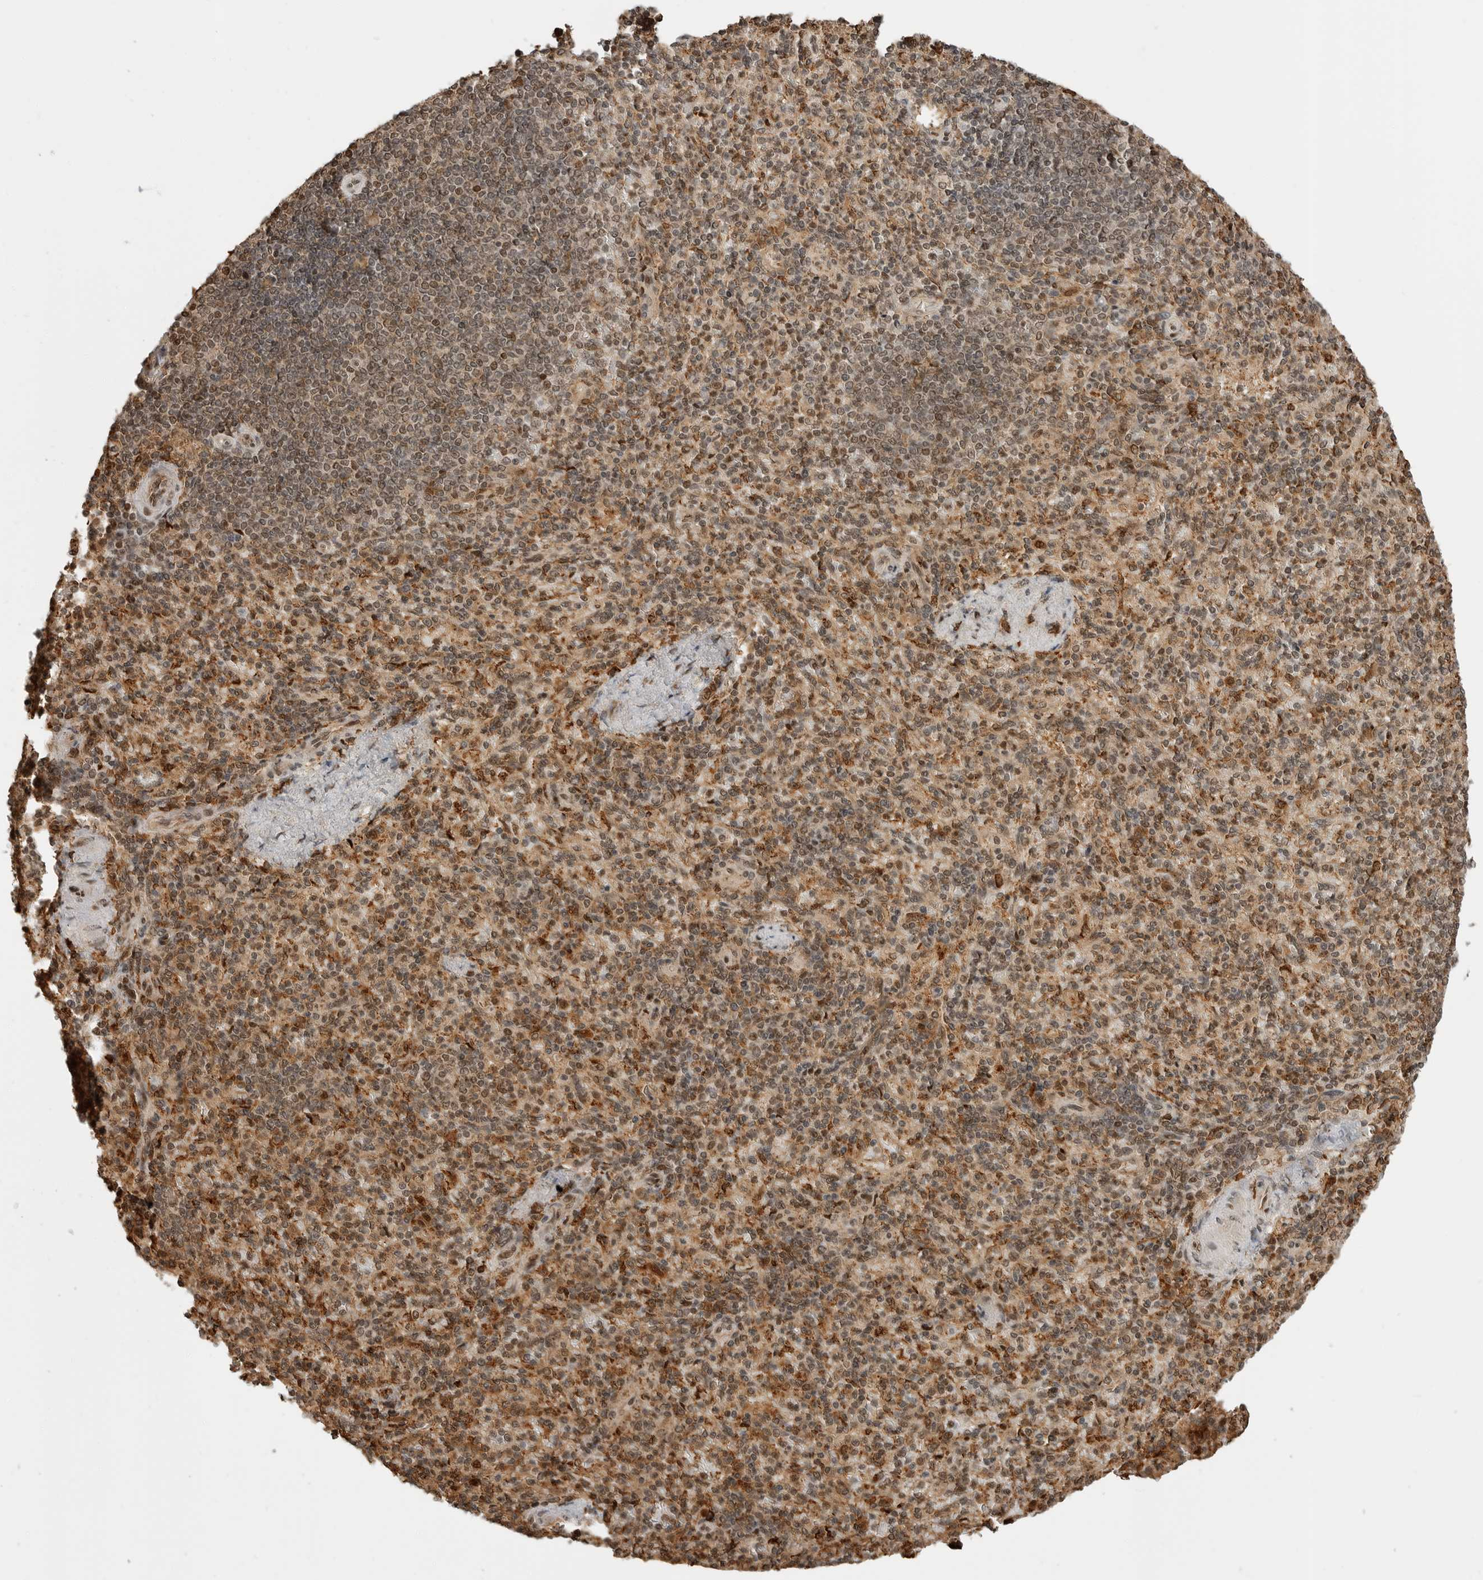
{"staining": {"intensity": "strong", "quantity": "25%-75%", "location": "cytoplasmic/membranous,nuclear"}, "tissue": "spleen", "cell_type": "Cells in red pulp", "image_type": "normal", "snomed": [{"axis": "morphology", "description": "Normal tissue, NOS"}, {"axis": "topography", "description": "Spleen"}], "caption": "A micrograph of human spleen stained for a protein displays strong cytoplasmic/membranous,nuclear brown staining in cells in red pulp.", "gene": "BMP2K", "patient": {"sex": "female", "age": 74}}